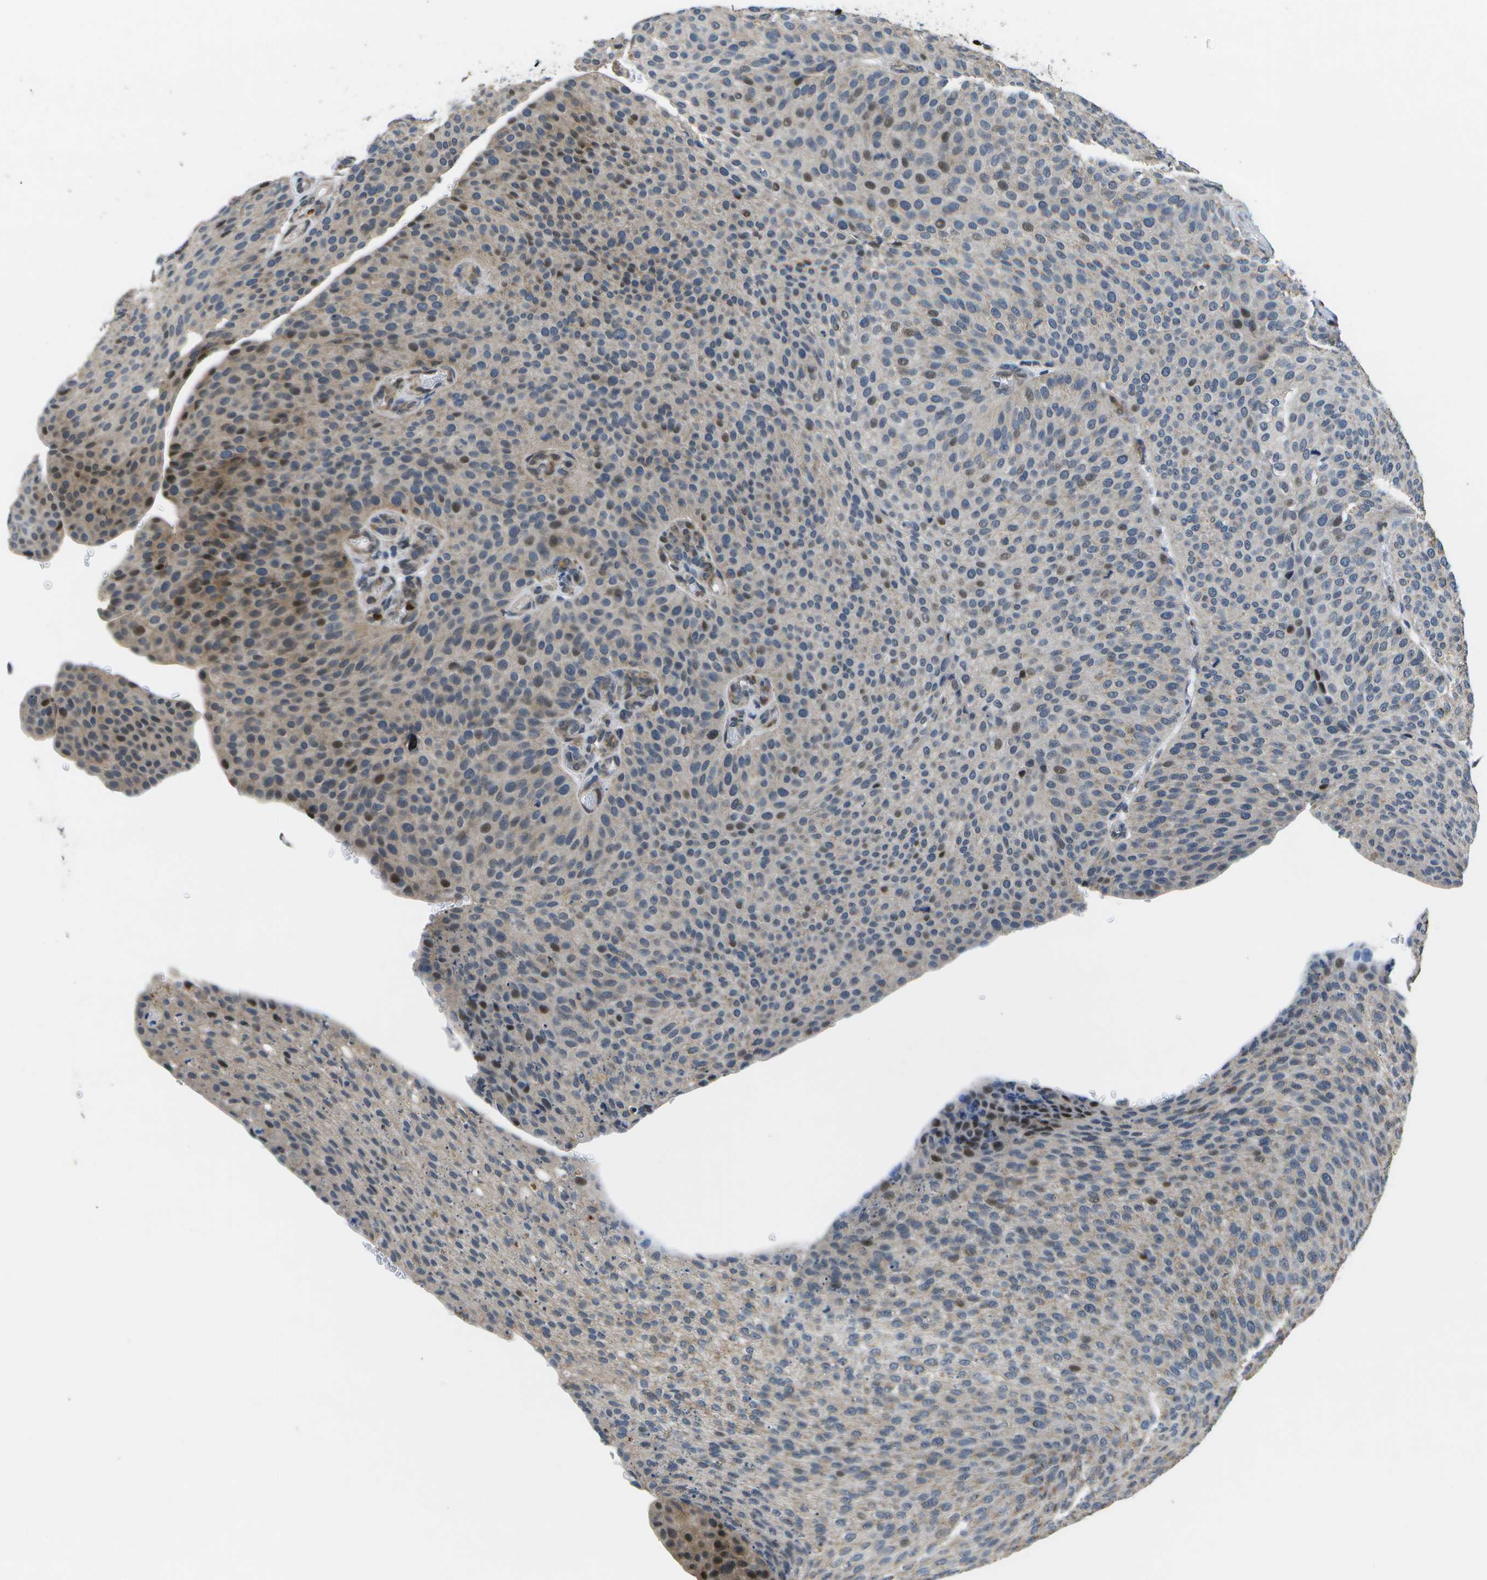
{"staining": {"intensity": "moderate", "quantity": "25%-75%", "location": "cytoplasmic/membranous,nuclear"}, "tissue": "urothelial cancer", "cell_type": "Tumor cells", "image_type": "cancer", "snomed": [{"axis": "morphology", "description": "Urothelial carcinoma, Low grade"}, {"axis": "topography", "description": "Smooth muscle"}, {"axis": "topography", "description": "Urinary bladder"}], "caption": "DAB (3,3'-diaminobenzidine) immunohistochemical staining of urothelial carcinoma (low-grade) demonstrates moderate cytoplasmic/membranous and nuclear protein positivity in approximately 25%-75% of tumor cells.", "gene": "GALNT15", "patient": {"sex": "male", "age": 60}}